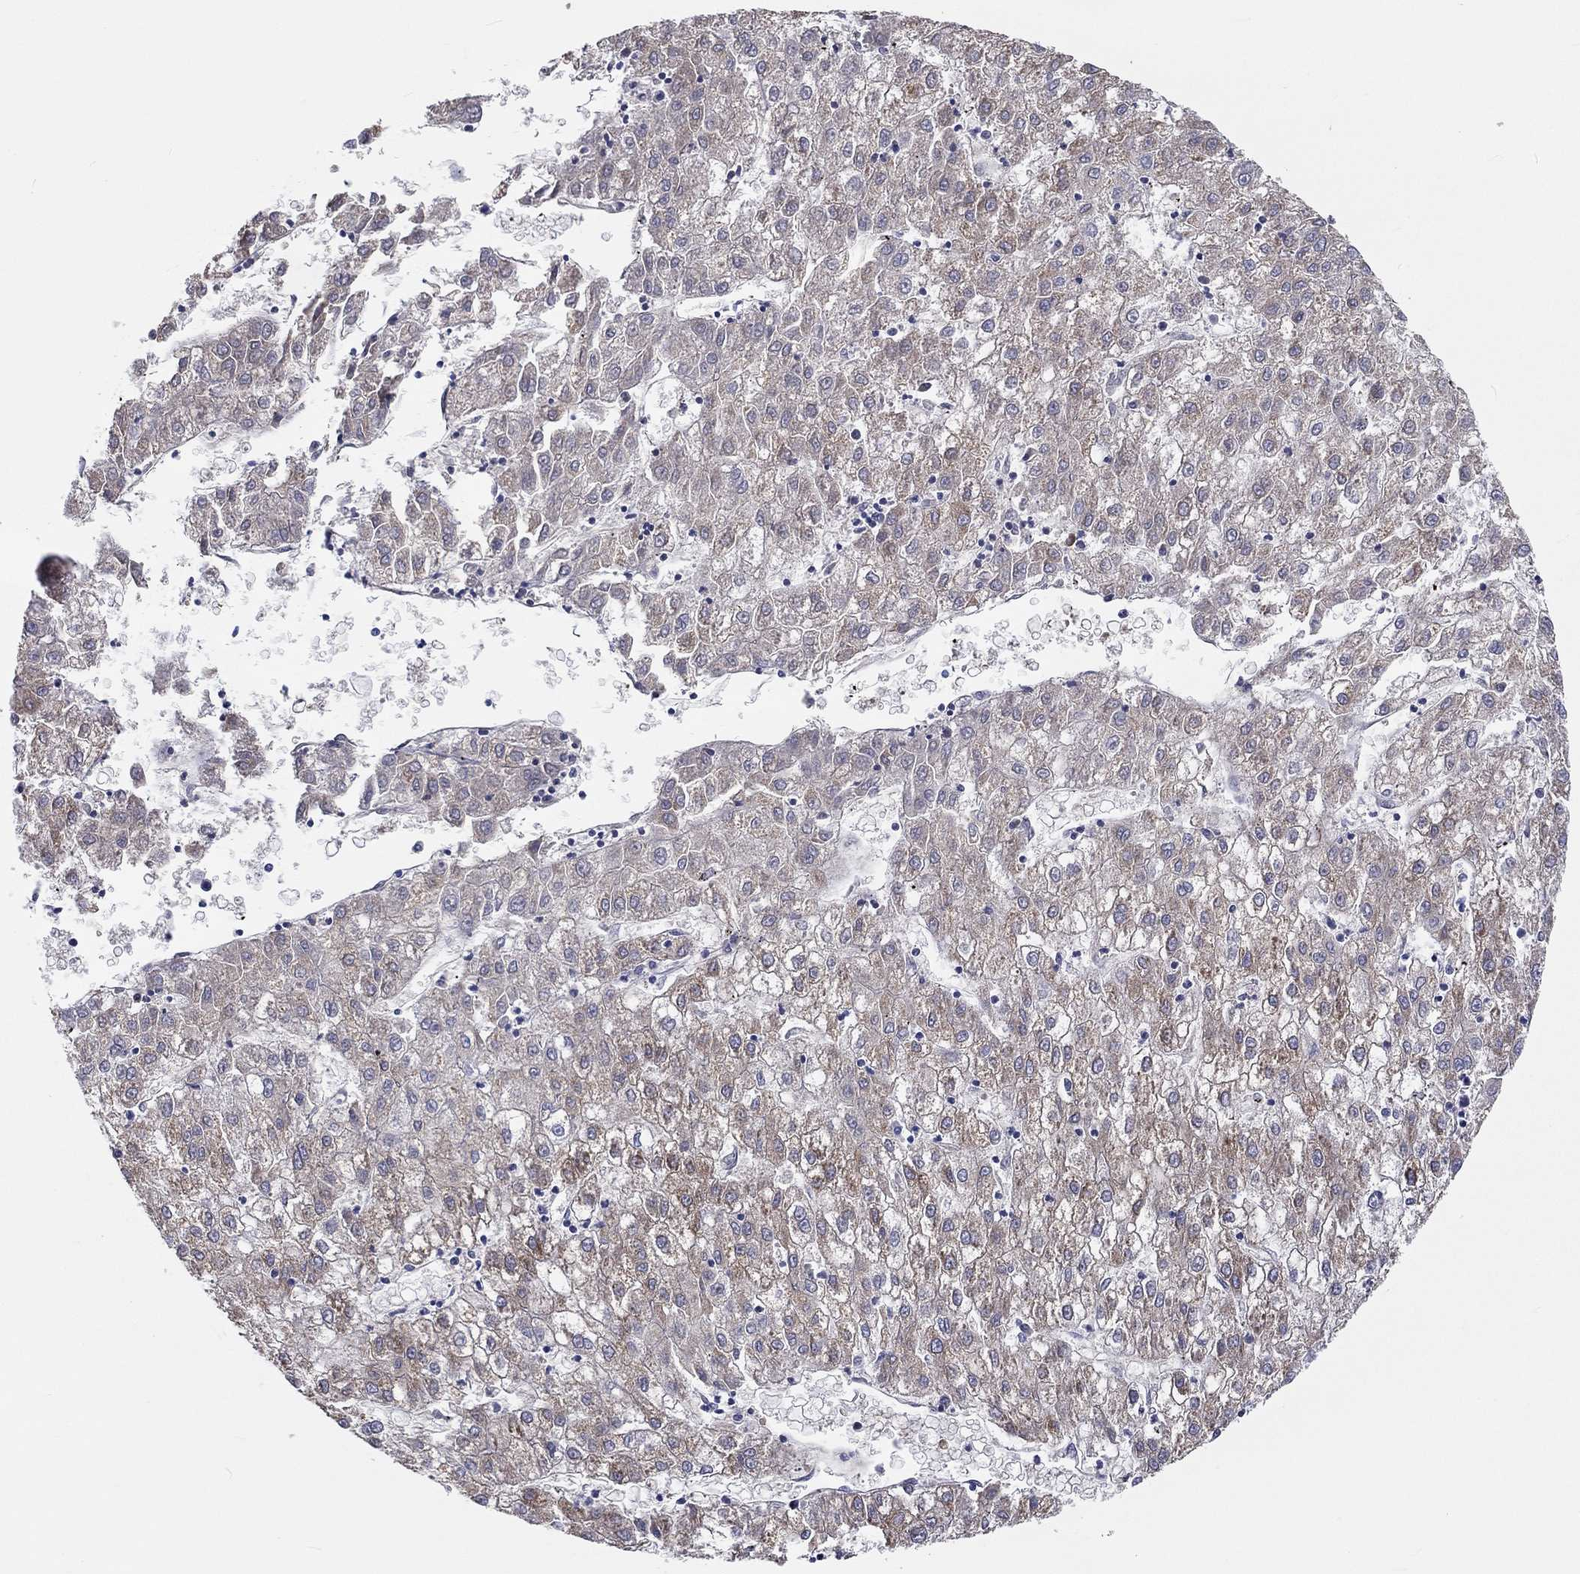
{"staining": {"intensity": "moderate", "quantity": "<25%", "location": "cytoplasmic/membranous"}, "tissue": "liver cancer", "cell_type": "Tumor cells", "image_type": "cancer", "snomed": [{"axis": "morphology", "description": "Carcinoma, Hepatocellular, NOS"}, {"axis": "topography", "description": "Liver"}], "caption": "Brown immunohistochemical staining in liver hepatocellular carcinoma shows moderate cytoplasmic/membranous positivity in approximately <25% of tumor cells.", "gene": "CDY2B", "patient": {"sex": "male", "age": 72}}